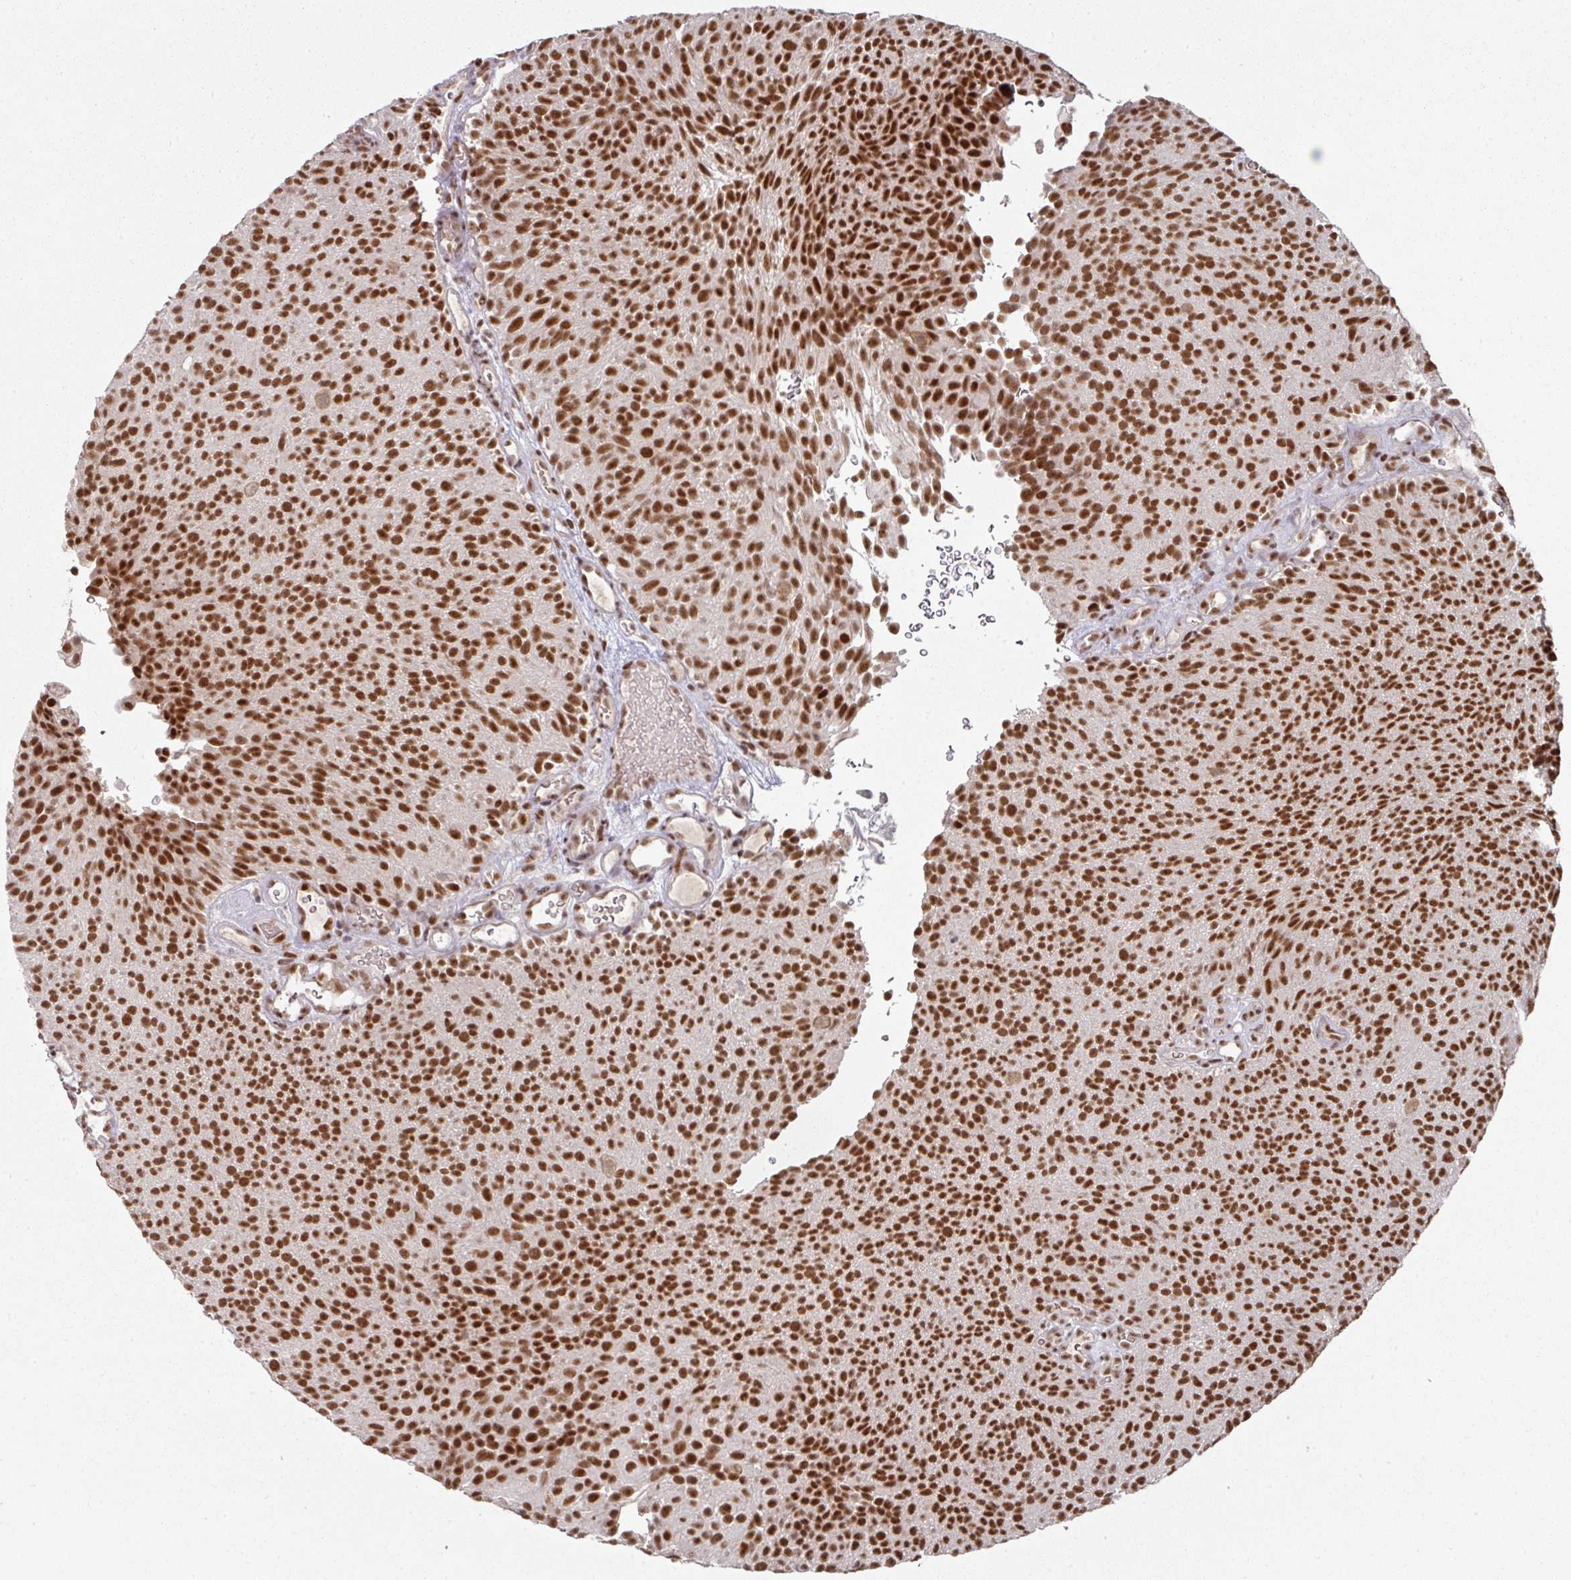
{"staining": {"intensity": "strong", "quantity": ">75%", "location": "nuclear"}, "tissue": "urothelial cancer", "cell_type": "Tumor cells", "image_type": "cancer", "snomed": [{"axis": "morphology", "description": "Urothelial carcinoma, Low grade"}, {"axis": "topography", "description": "Urinary bladder"}], "caption": "Immunohistochemistry (IHC) photomicrograph of low-grade urothelial carcinoma stained for a protein (brown), which displays high levels of strong nuclear expression in approximately >75% of tumor cells.", "gene": "MEPCE", "patient": {"sex": "male", "age": 78}}